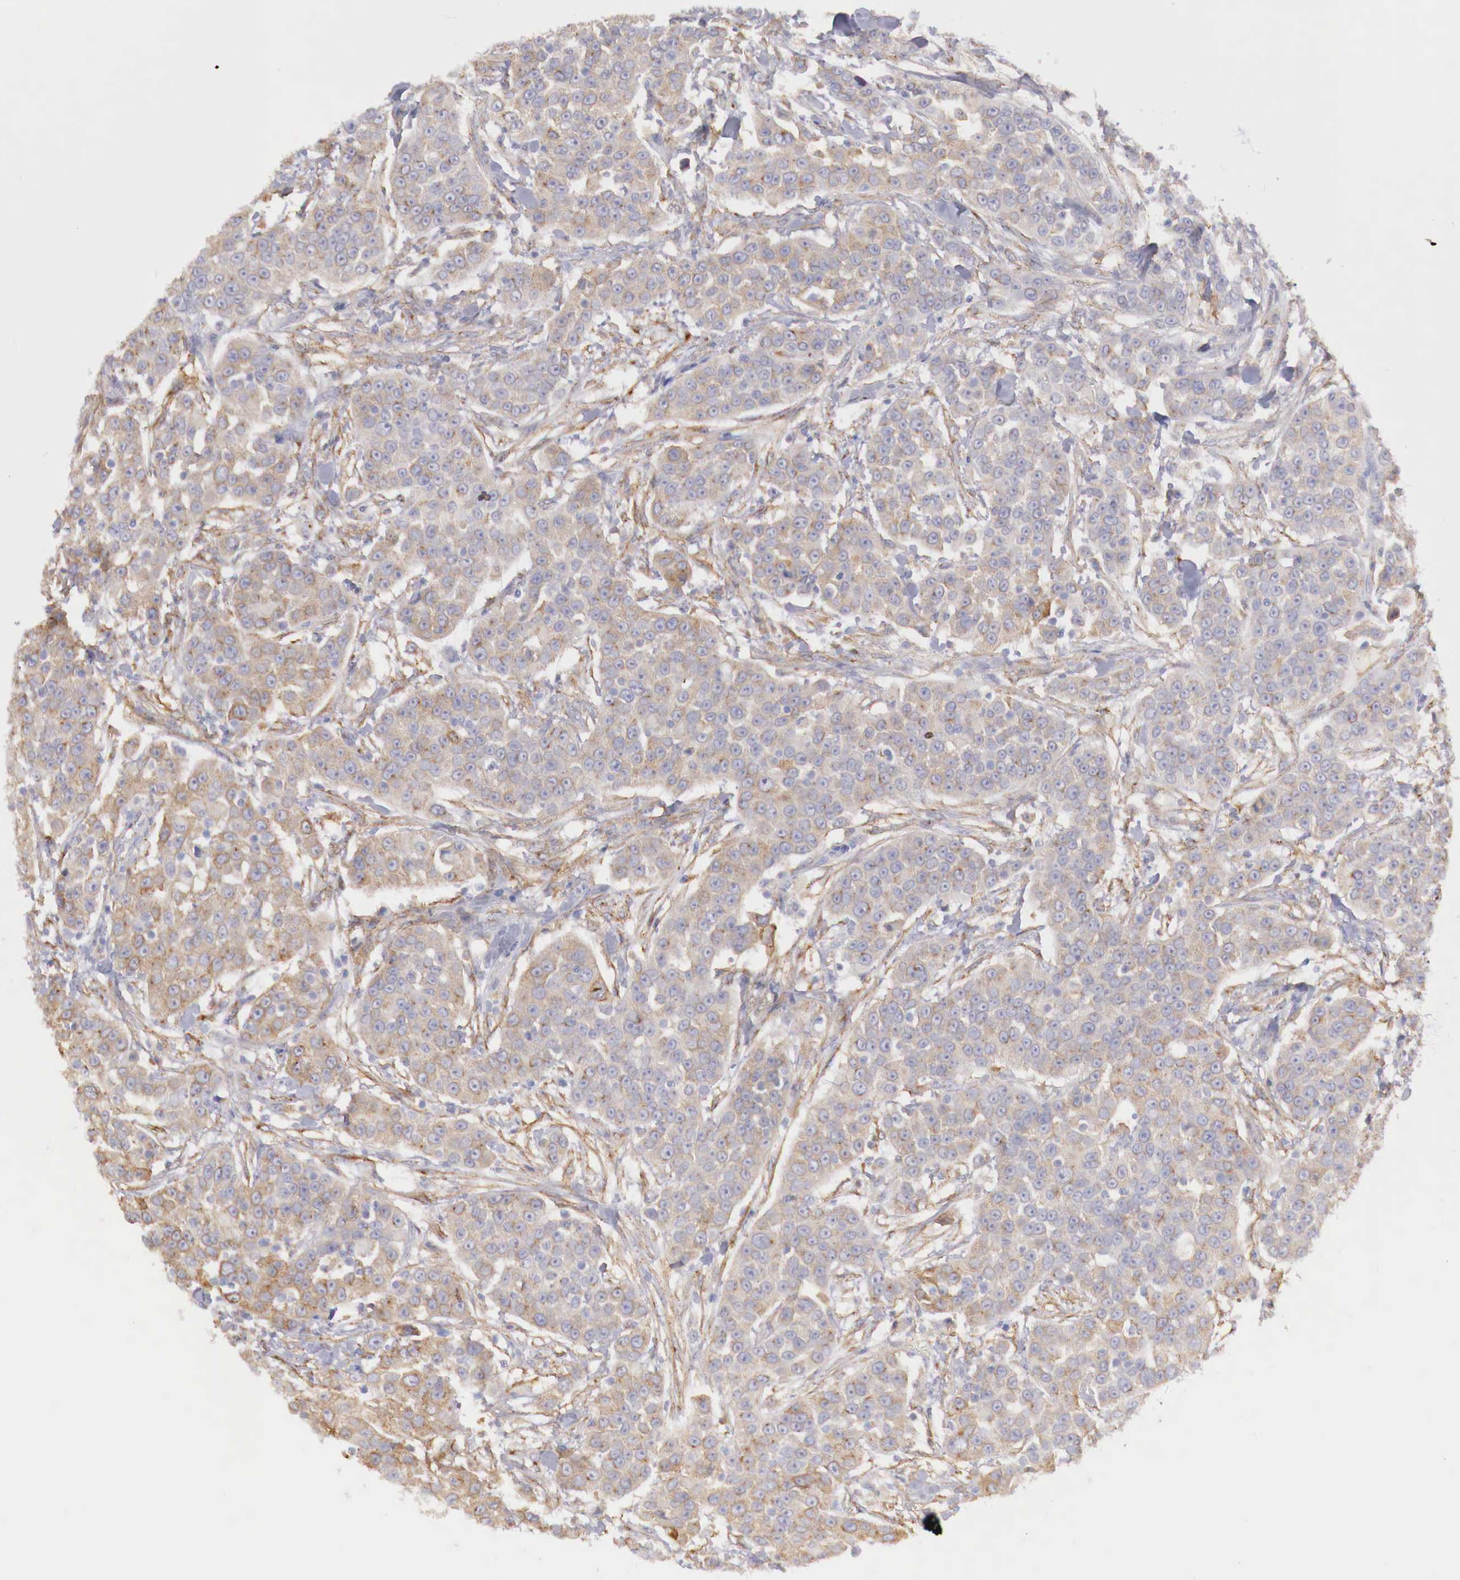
{"staining": {"intensity": "weak", "quantity": ">75%", "location": "cytoplasmic/membranous"}, "tissue": "urothelial cancer", "cell_type": "Tumor cells", "image_type": "cancer", "snomed": [{"axis": "morphology", "description": "Urothelial carcinoma, High grade"}, {"axis": "topography", "description": "Urinary bladder"}], "caption": "Human urothelial cancer stained for a protein (brown) exhibits weak cytoplasmic/membranous positive staining in approximately >75% of tumor cells.", "gene": "KLHDC7B", "patient": {"sex": "female", "age": 80}}